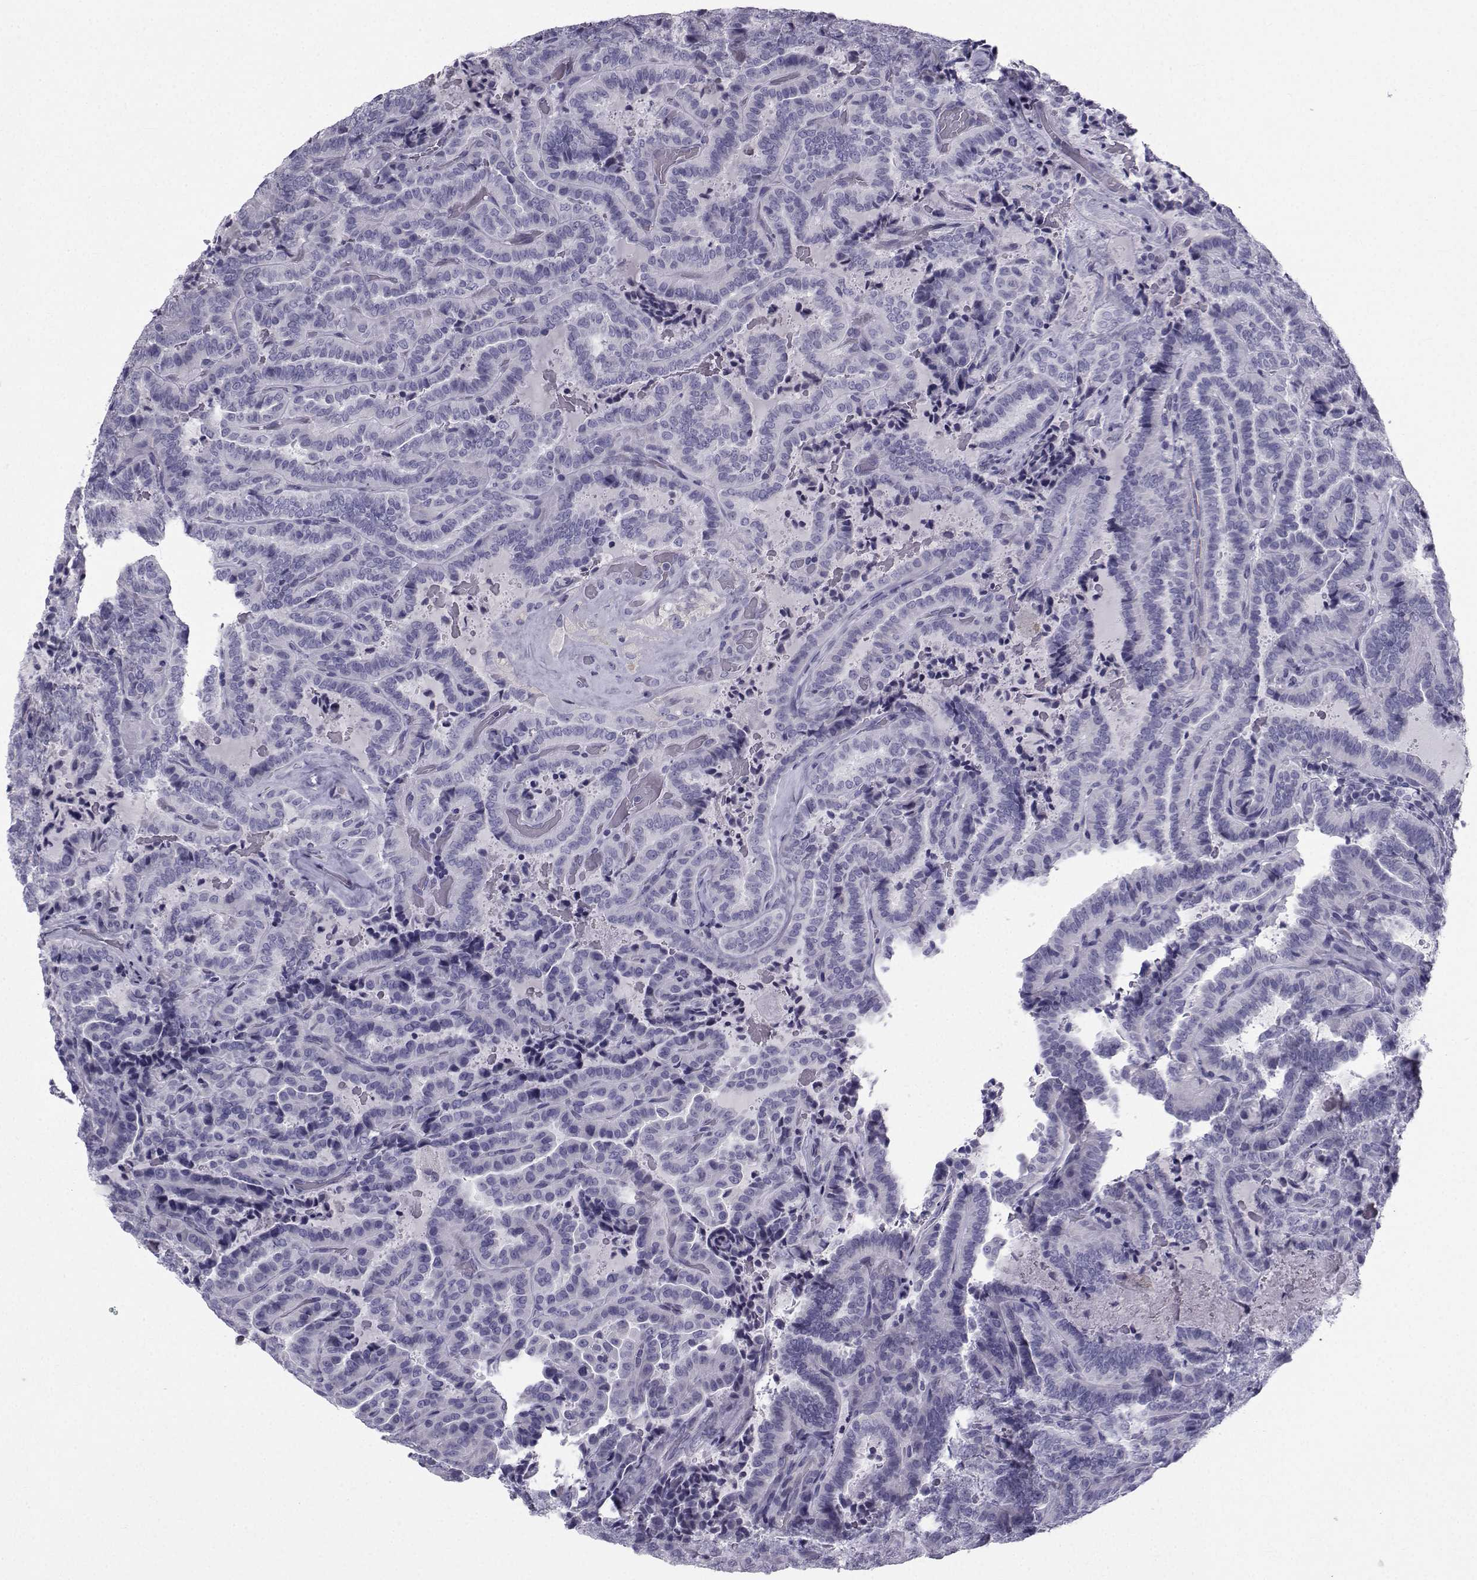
{"staining": {"intensity": "negative", "quantity": "none", "location": "none"}, "tissue": "thyroid cancer", "cell_type": "Tumor cells", "image_type": "cancer", "snomed": [{"axis": "morphology", "description": "Papillary adenocarcinoma, NOS"}, {"axis": "topography", "description": "Thyroid gland"}], "caption": "The photomicrograph reveals no staining of tumor cells in papillary adenocarcinoma (thyroid).", "gene": "SPANXD", "patient": {"sex": "female", "age": 39}}